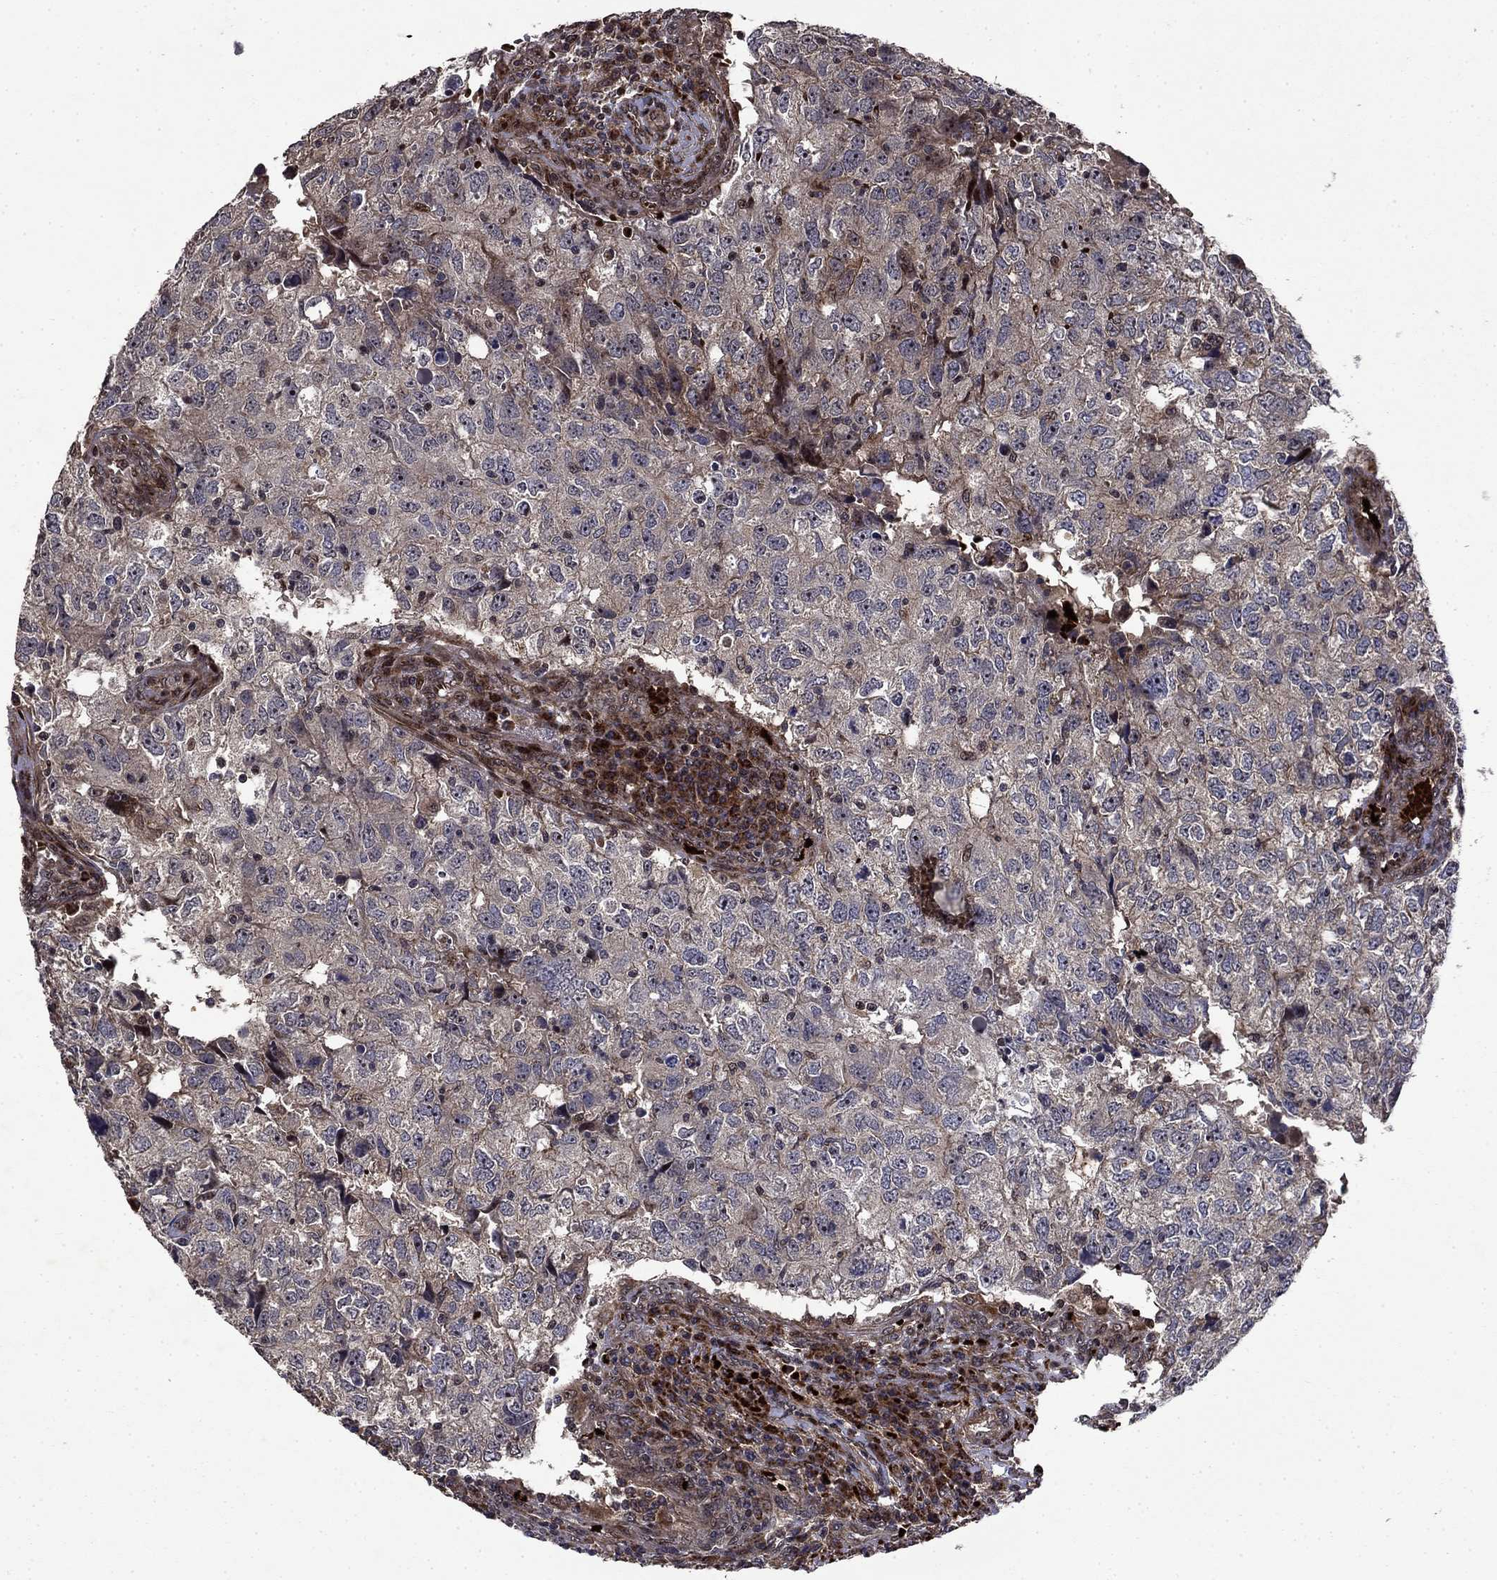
{"staining": {"intensity": "moderate", "quantity": "<25%", "location": "cytoplasmic/membranous,nuclear"}, "tissue": "breast cancer", "cell_type": "Tumor cells", "image_type": "cancer", "snomed": [{"axis": "morphology", "description": "Duct carcinoma"}, {"axis": "topography", "description": "Breast"}], "caption": "A micrograph of human breast infiltrating ductal carcinoma stained for a protein displays moderate cytoplasmic/membranous and nuclear brown staining in tumor cells. (brown staining indicates protein expression, while blue staining denotes nuclei).", "gene": "AGTPBP1", "patient": {"sex": "female", "age": 30}}